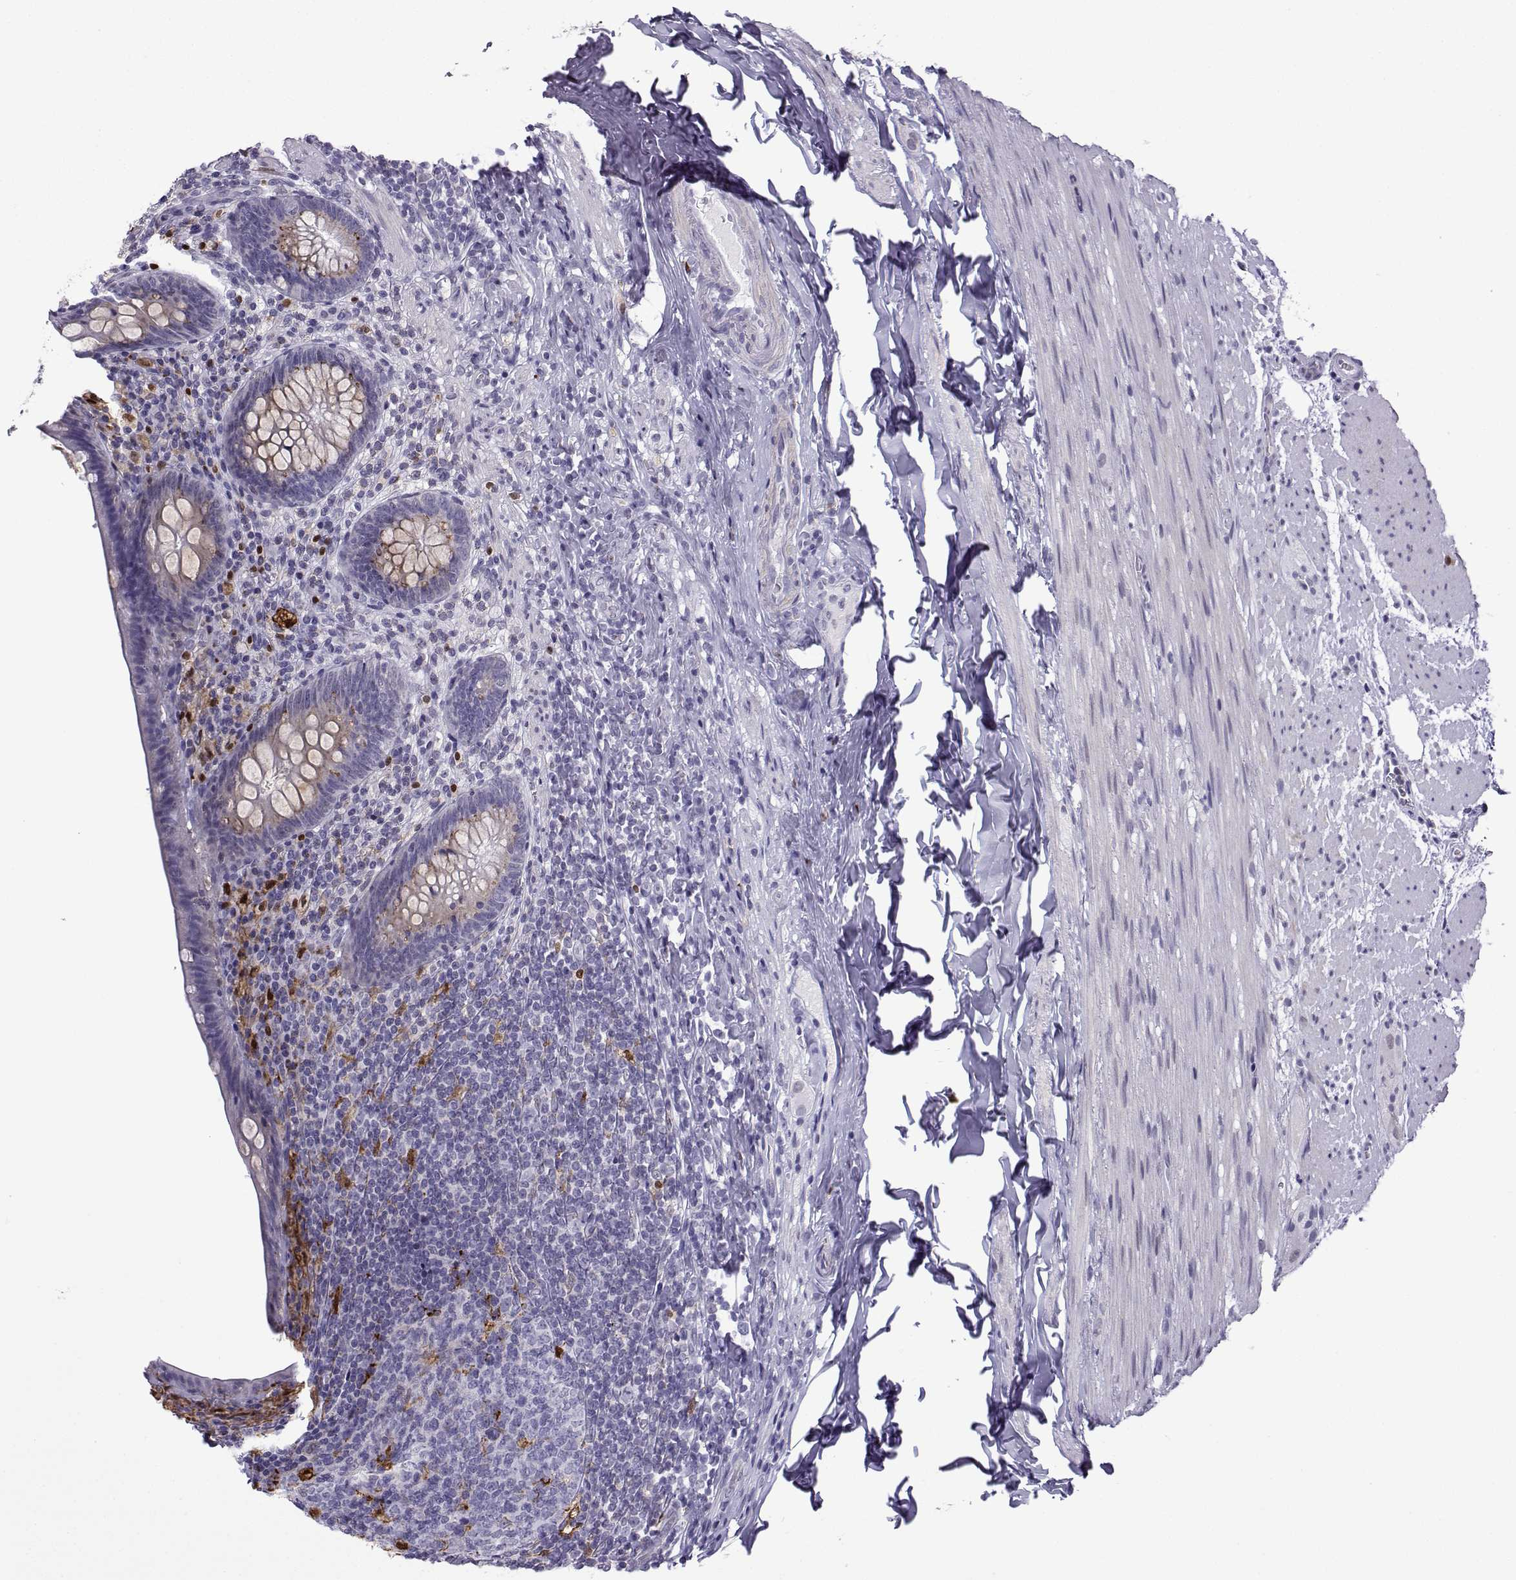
{"staining": {"intensity": "weak", "quantity": "<25%", "location": "cytoplasmic/membranous"}, "tissue": "appendix", "cell_type": "Glandular cells", "image_type": "normal", "snomed": [{"axis": "morphology", "description": "Normal tissue, NOS"}, {"axis": "topography", "description": "Appendix"}], "caption": "Immunohistochemistry of normal appendix shows no staining in glandular cells. Brightfield microscopy of IHC stained with DAB (brown) and hematoxylin (blue), captured at high magnification.", "gene": "HTR7", "patient": {"sex": "male", "age": 47}}